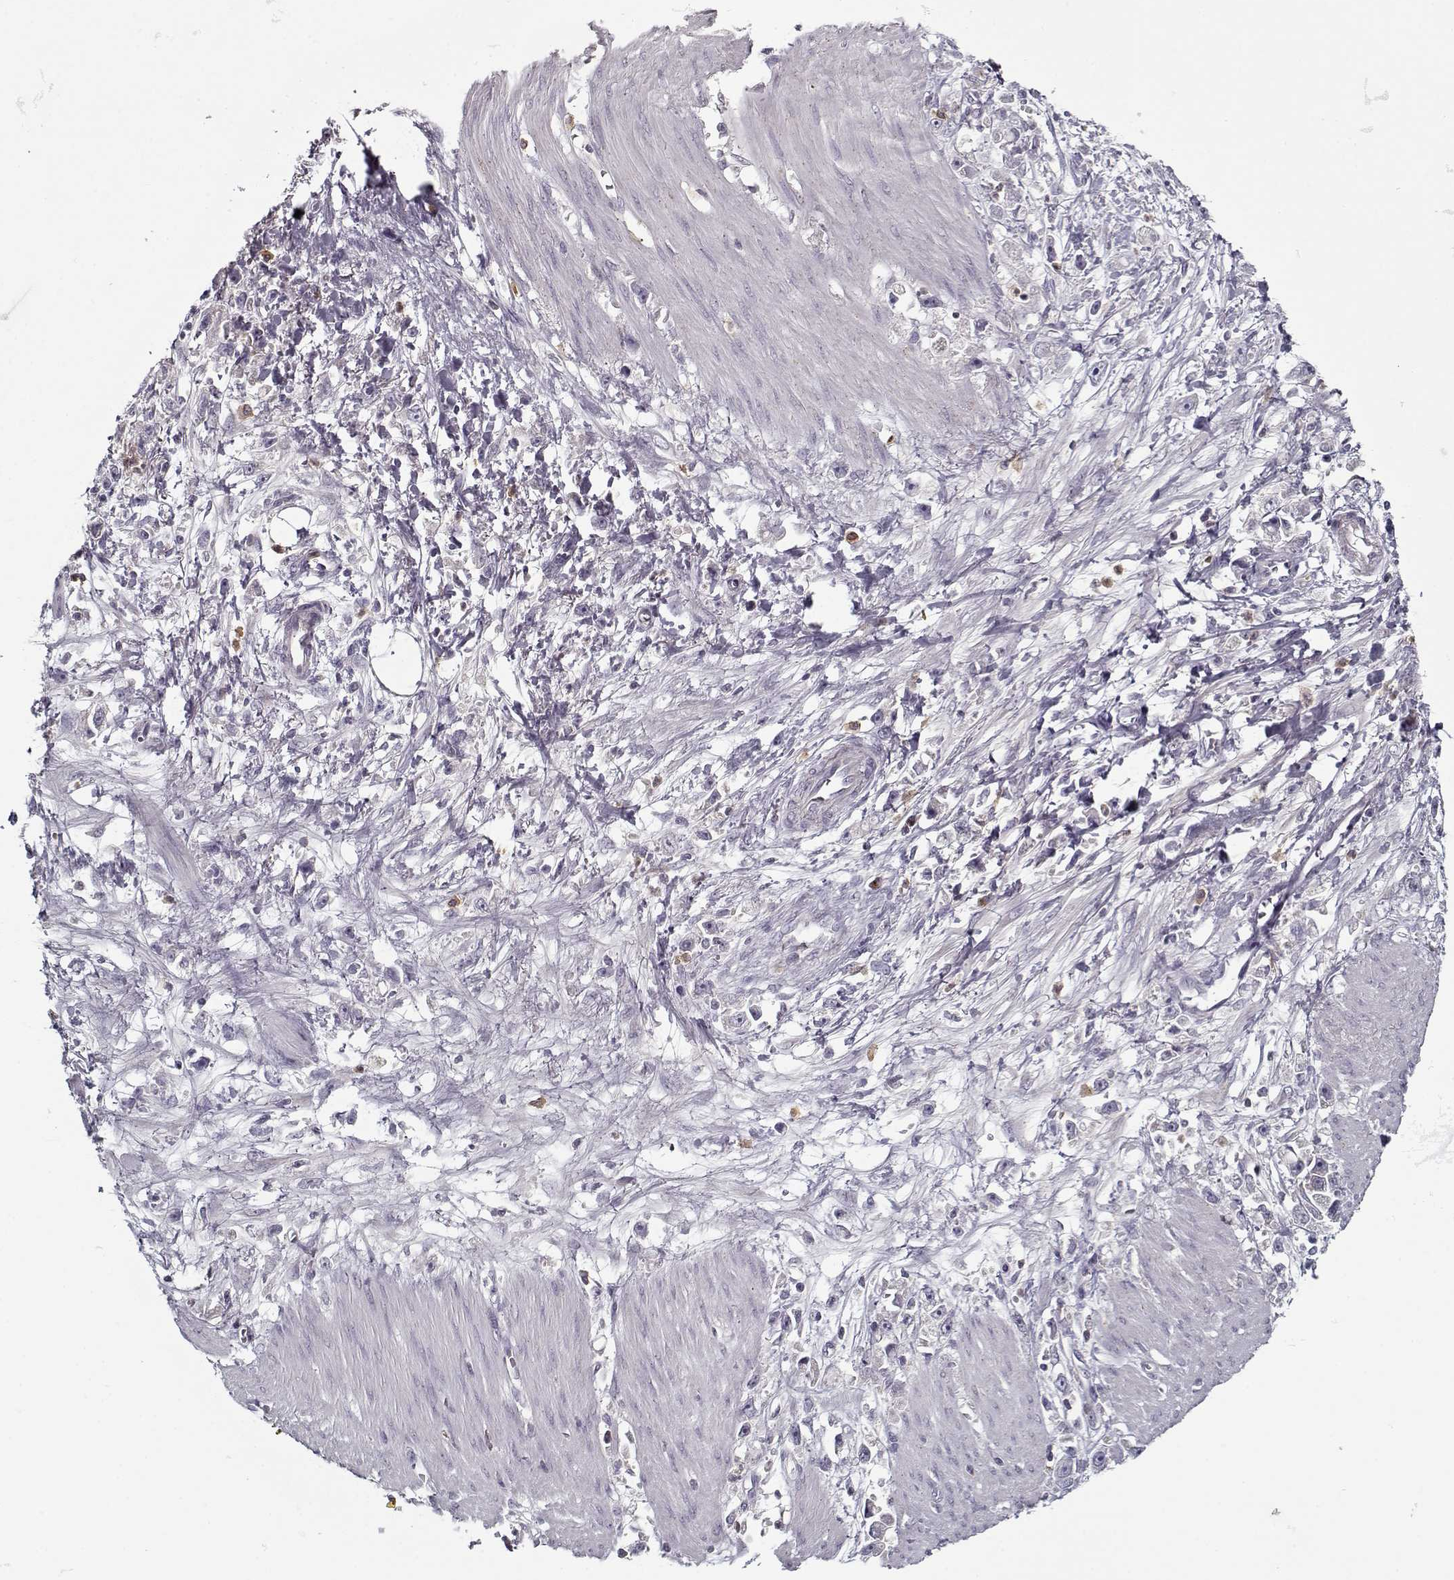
{"staining": {"intensity": "negative", "quantity": "none", "location": "none"}, "tissue": "stomach cancer", "cell_type": "Tumor cells", "image_type": "cancer", "snomed": [{"axis": "morphology", "description": "Adenocarcinoma, NOS"}, {"axis": "topography", "description": "Stomach"}], "caption": "A micrograph of human stomach adenocarcinoma is negative for staining in tumor cells.", "gene": "UNC13D", "patient": {"sex": "female", "age": 59}}